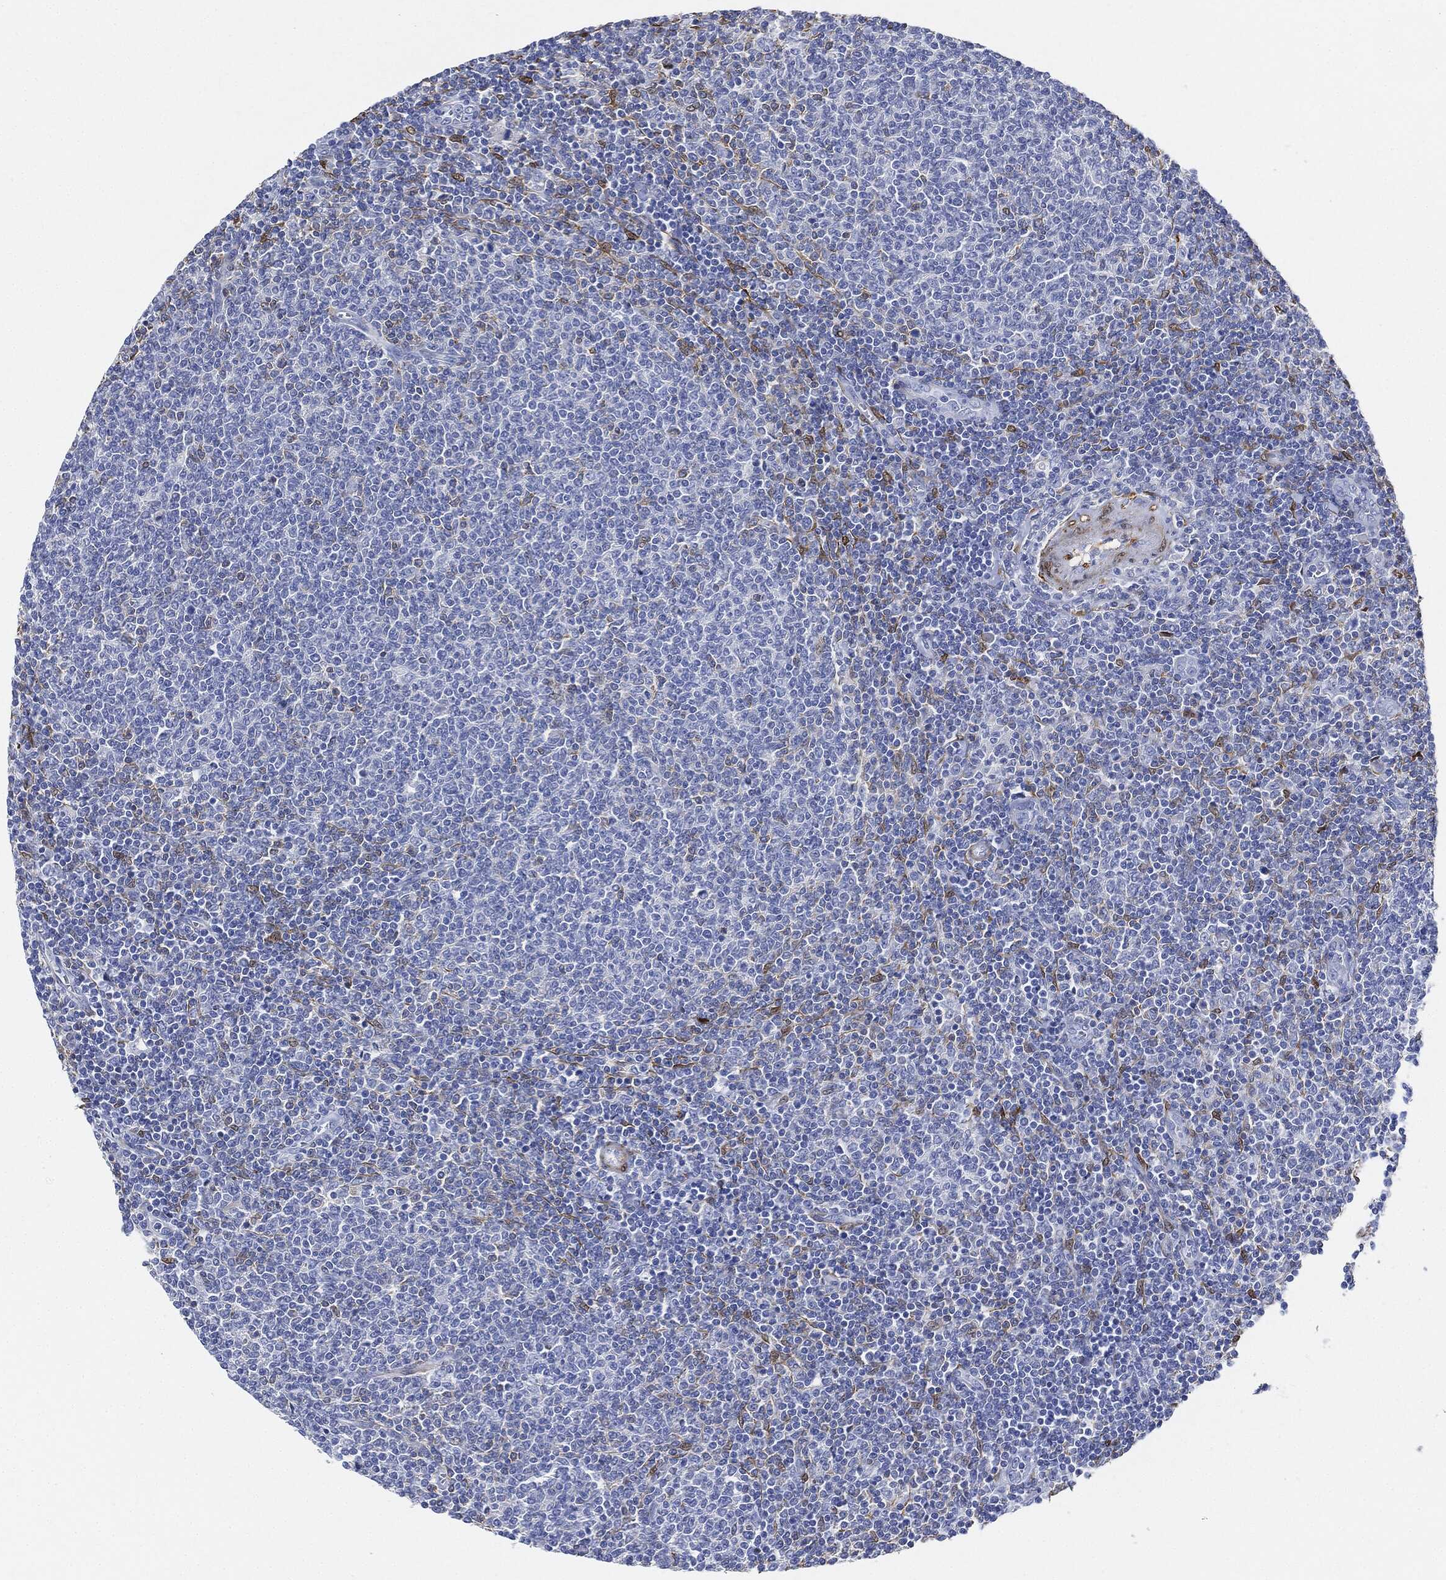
{"staining": {"intensity": "negative", "quantity": "none", "location": "none"}, "tissue": "lymphoma", "cell_type": "Tumor cells", "image_type": "cancer", "snomed": [{"axis": "morphology", "description": "Malignant lymphoma, non-Hodgkin's type, Low grade"}, {"axis": "topography", "description": "Lymph node"}], "caption": "The IHC image has no significant staining in tumor cells of malignant lymphoma, non-Hodgkin's type (low-grade) tissue.", "gene": "TAGLN", "patient": {"sex": "male", "age": 52}}